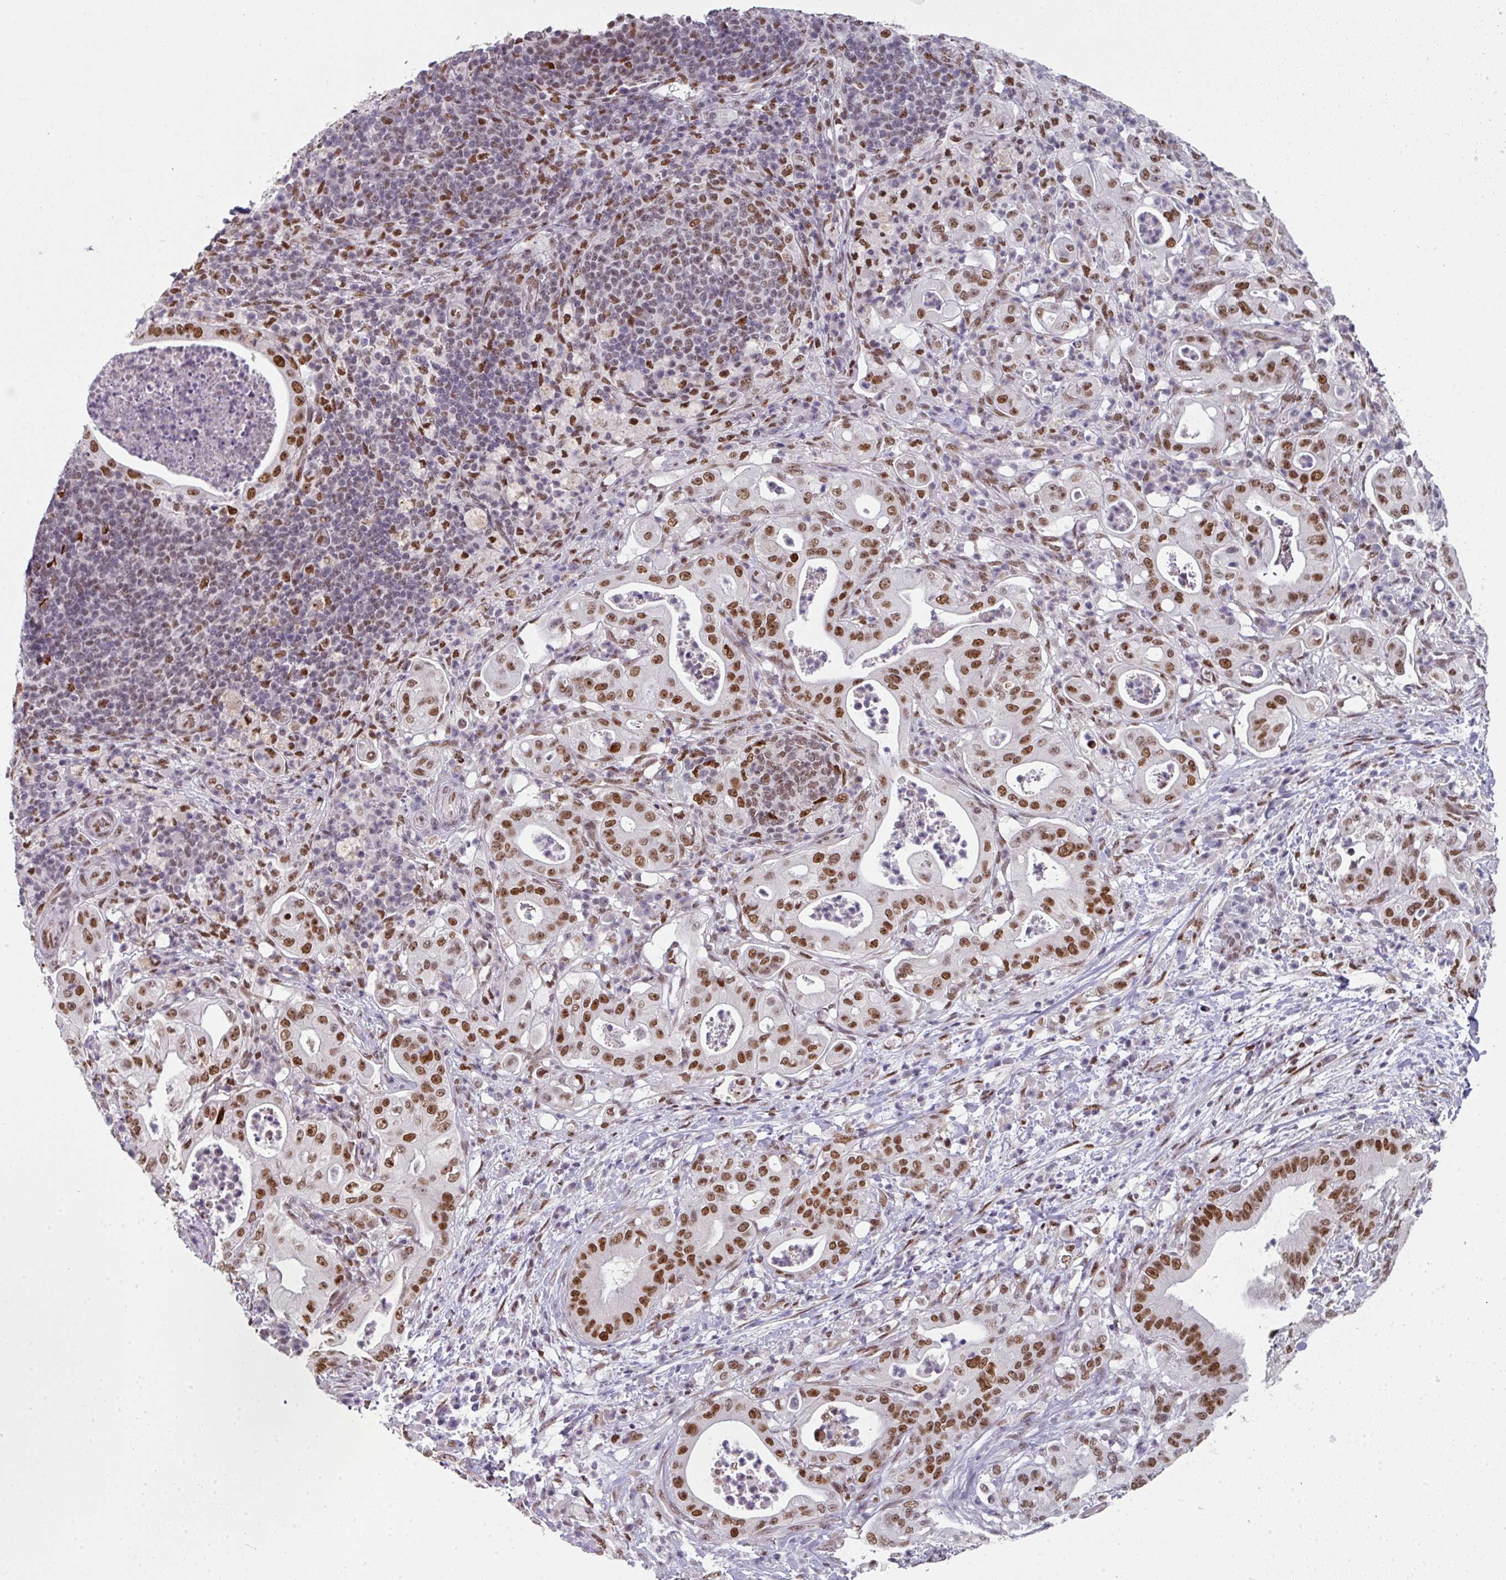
{"staining": {"intensity": "moderate", "quantity": ">75%", "location": "nuclear"}, "tissue": "pancreatic cancer", "cell_type": "Tumor cells", "image_type": "cancer", "snomed": [{"axis": "morphology", "description": "Adenocarcinoma, NOS"}, {"axis": "topography", "description": "Pancreas"}], "caption": "Adenocarcinoma (pancreatic) was stained to show a protein in brown. There is medium levels of moderate nuclear positivity in approximately >75% of tumor cells. Nuclei are stained in blue.", "gene": "RAD50", "patient": {"sex": "male", "age": 71}}